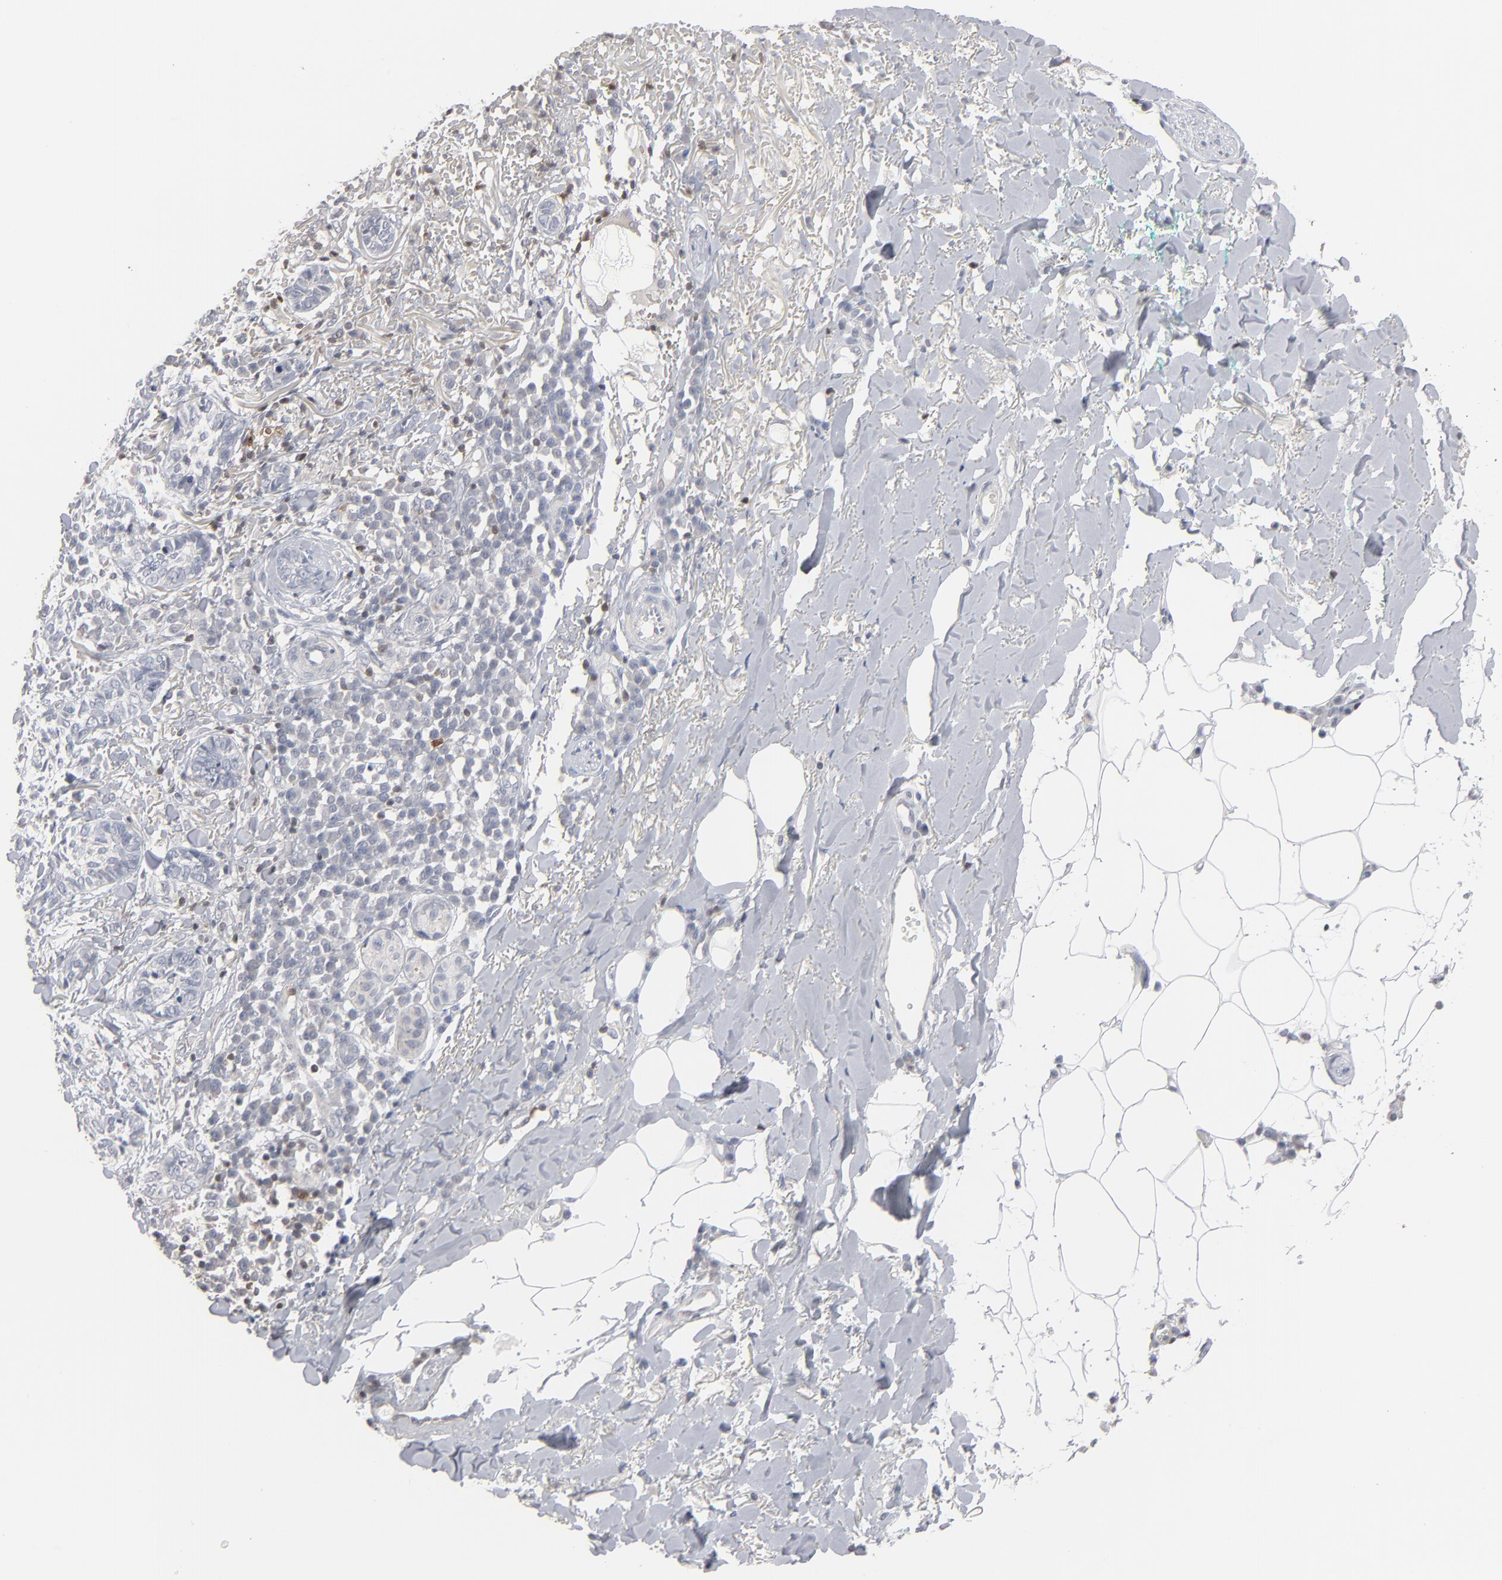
{"staining": {"intensity": "negative", "quantity": "none", "location": "none"}, "tissue": "skin cancer", "cell_type": "Tumor cells", "image_type": "cancer", "snomed": [{"axis": "morphology", "description": "Basal cell carcinoma"}, {"axis": "topography", "description": "Skin"}], "caption": "Image shows no significant protein staining in tumor cells of basal cell carcinoma (skin).", "gene": "STAT4", "patient": {"sex": "female", "age": 89}}